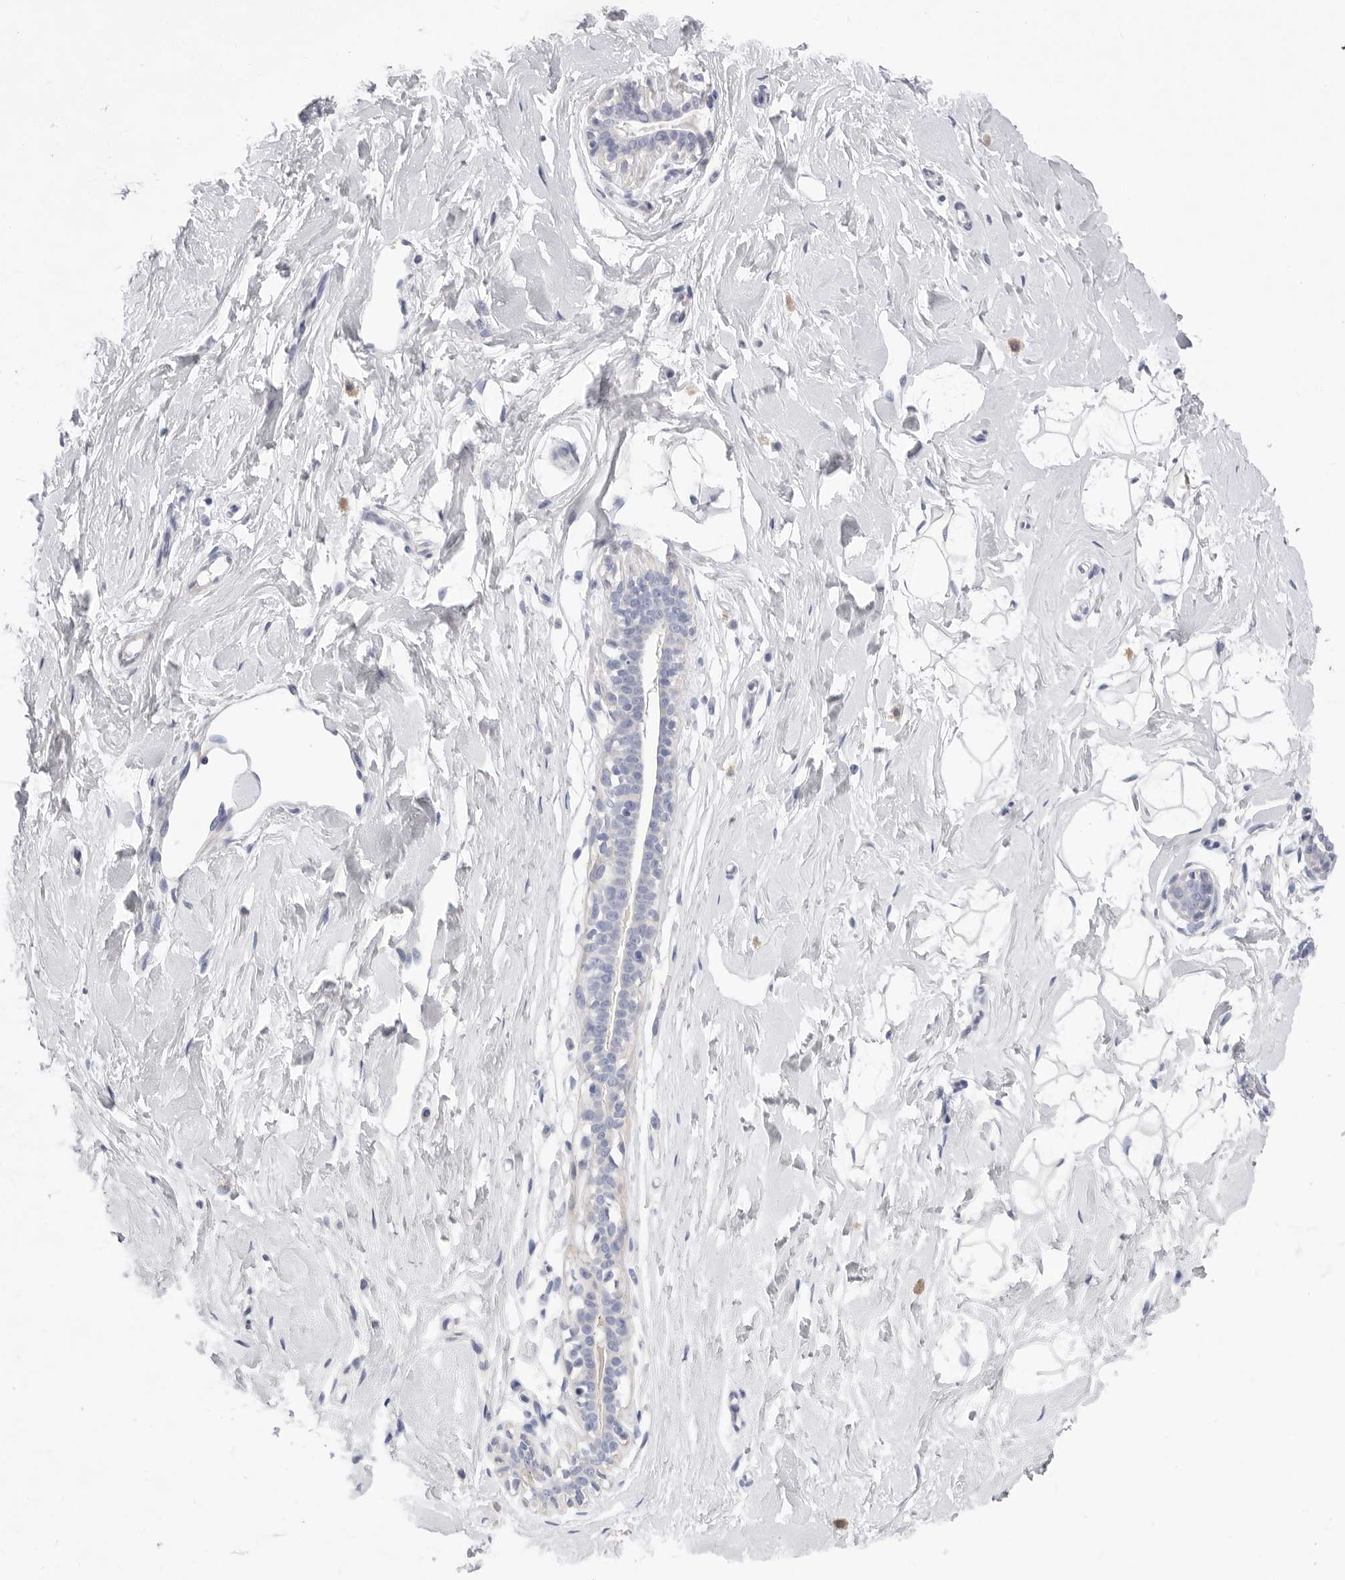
{"staining": {"intensity": "negative", "quantity": "none", "location": "none"}, "tissue": "breast", "cell_type": "Adipocytes", "image_type": "normal", "snomed": [{"axis": "morphology", "description": "Normal tissue, NOS"}, {"axis": "morphology", "description": "Adenoma, NOS"}, {"axis": "topography", "description": "Breast"}], "caption": "Immunohistochemistry (IHC) image of unremarkable breast stained for a protein (brown), which reveals no expression in adipocytes. (DAB immunohistochemistry (IHC) visualized using brightfield microscopy, high magnification).", "gene": "CAMK2B", "patient": {"sex": "female", "age": 23}}